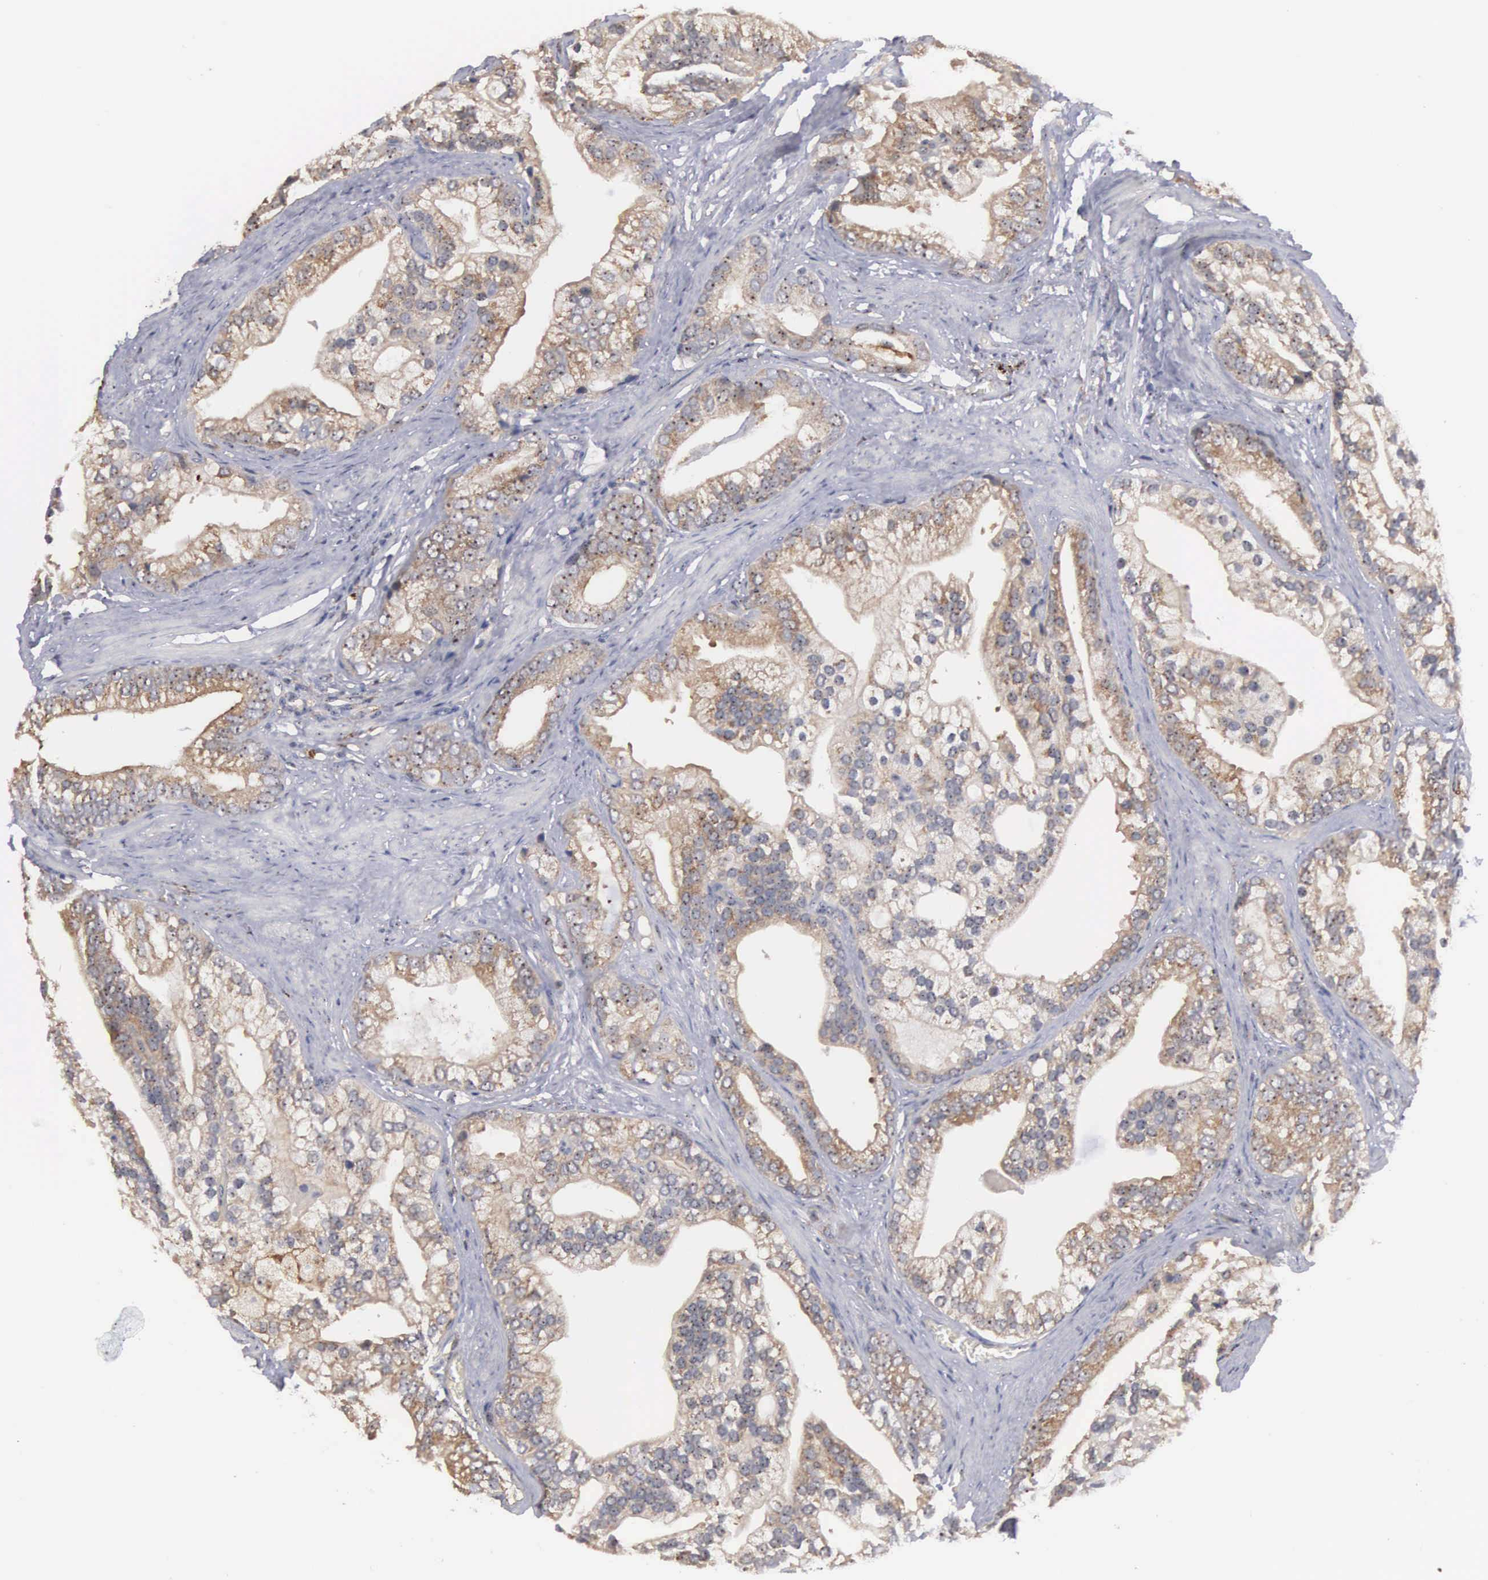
{"staining": {"intensity": "moderate", "quantity": ">75%", "location": "cytoplasmic/membranous"}, "tissue": "prostate cancer", "cell_type": "Tumor cells", "image_type": "cancer", "snomed": [{"axis": "morphology", "description": "Adenocarcinoma, Medium grade"}, {"axis": "topography", "description": "Prostate"}], "caption": "Immunohistochemical staining of medium-grade adenocarcinoma (prostate) demonstrates medium levels of moderate cytoplasmic/membranous protein positivity in about >75% of tumor cells.", "gene": "AMN", "patient": {"sex": "male", "age": 65}}